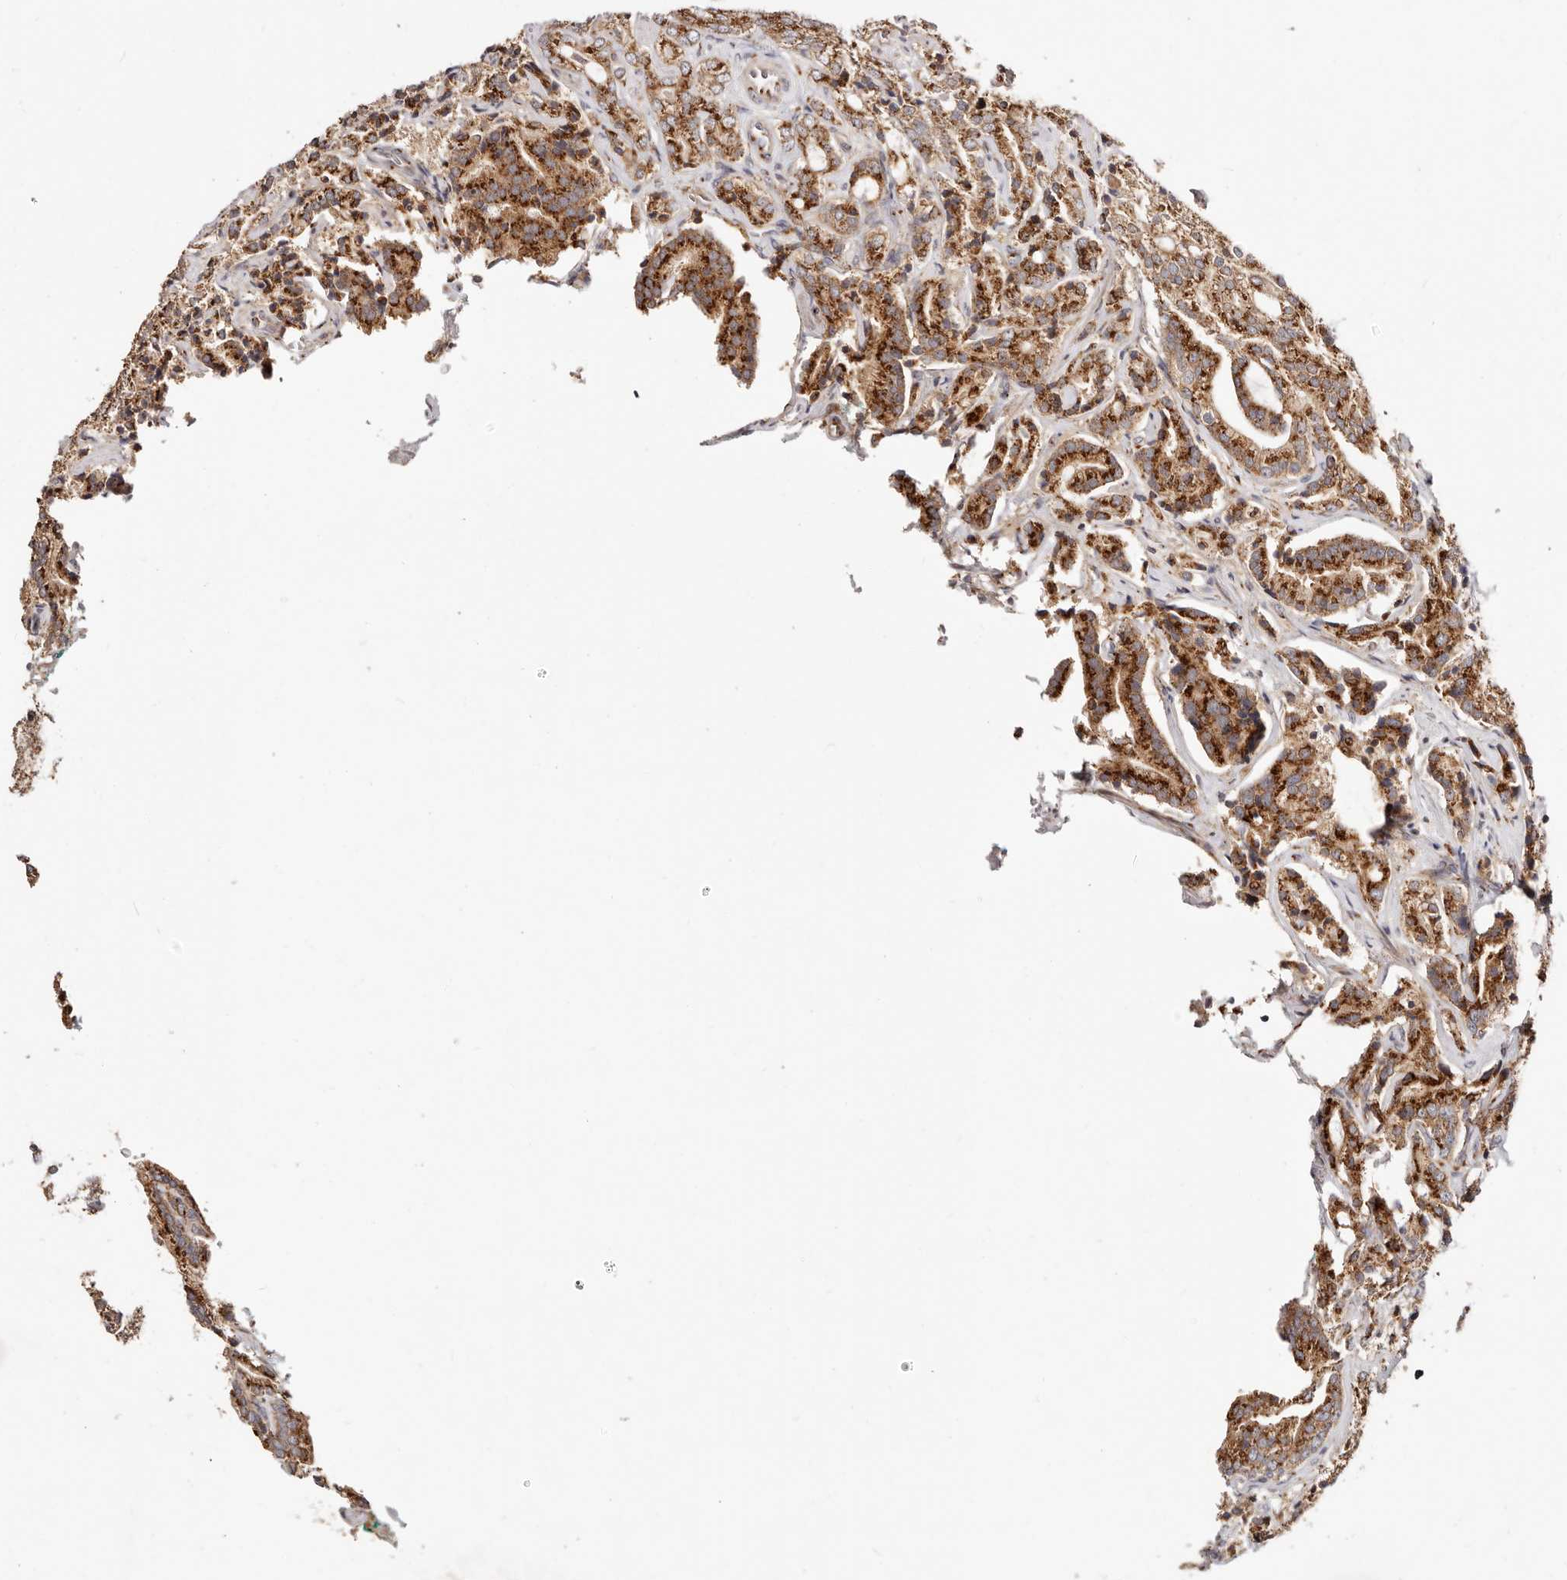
{"staining": {"intensity": "strong", "quantity": ">75%", "location": "cytoplasmic/membranous"}, "tissue": "prostate cancer", "cell_type": "Tumor cells", "image_type": "cancer", "snomed": [{"axis": "morphology", "description": "Adenocarcinoma, High grade"}, {"axis": "topography", "description": "Prostate"}], "caption": "Prostate high-grade adenocarcinoma stained for a protein displays strong cytoplasmic/membranous positivity in tumor cells.", "gene": "MAPK6", "patient": {"sex": "male", "age": 57}}